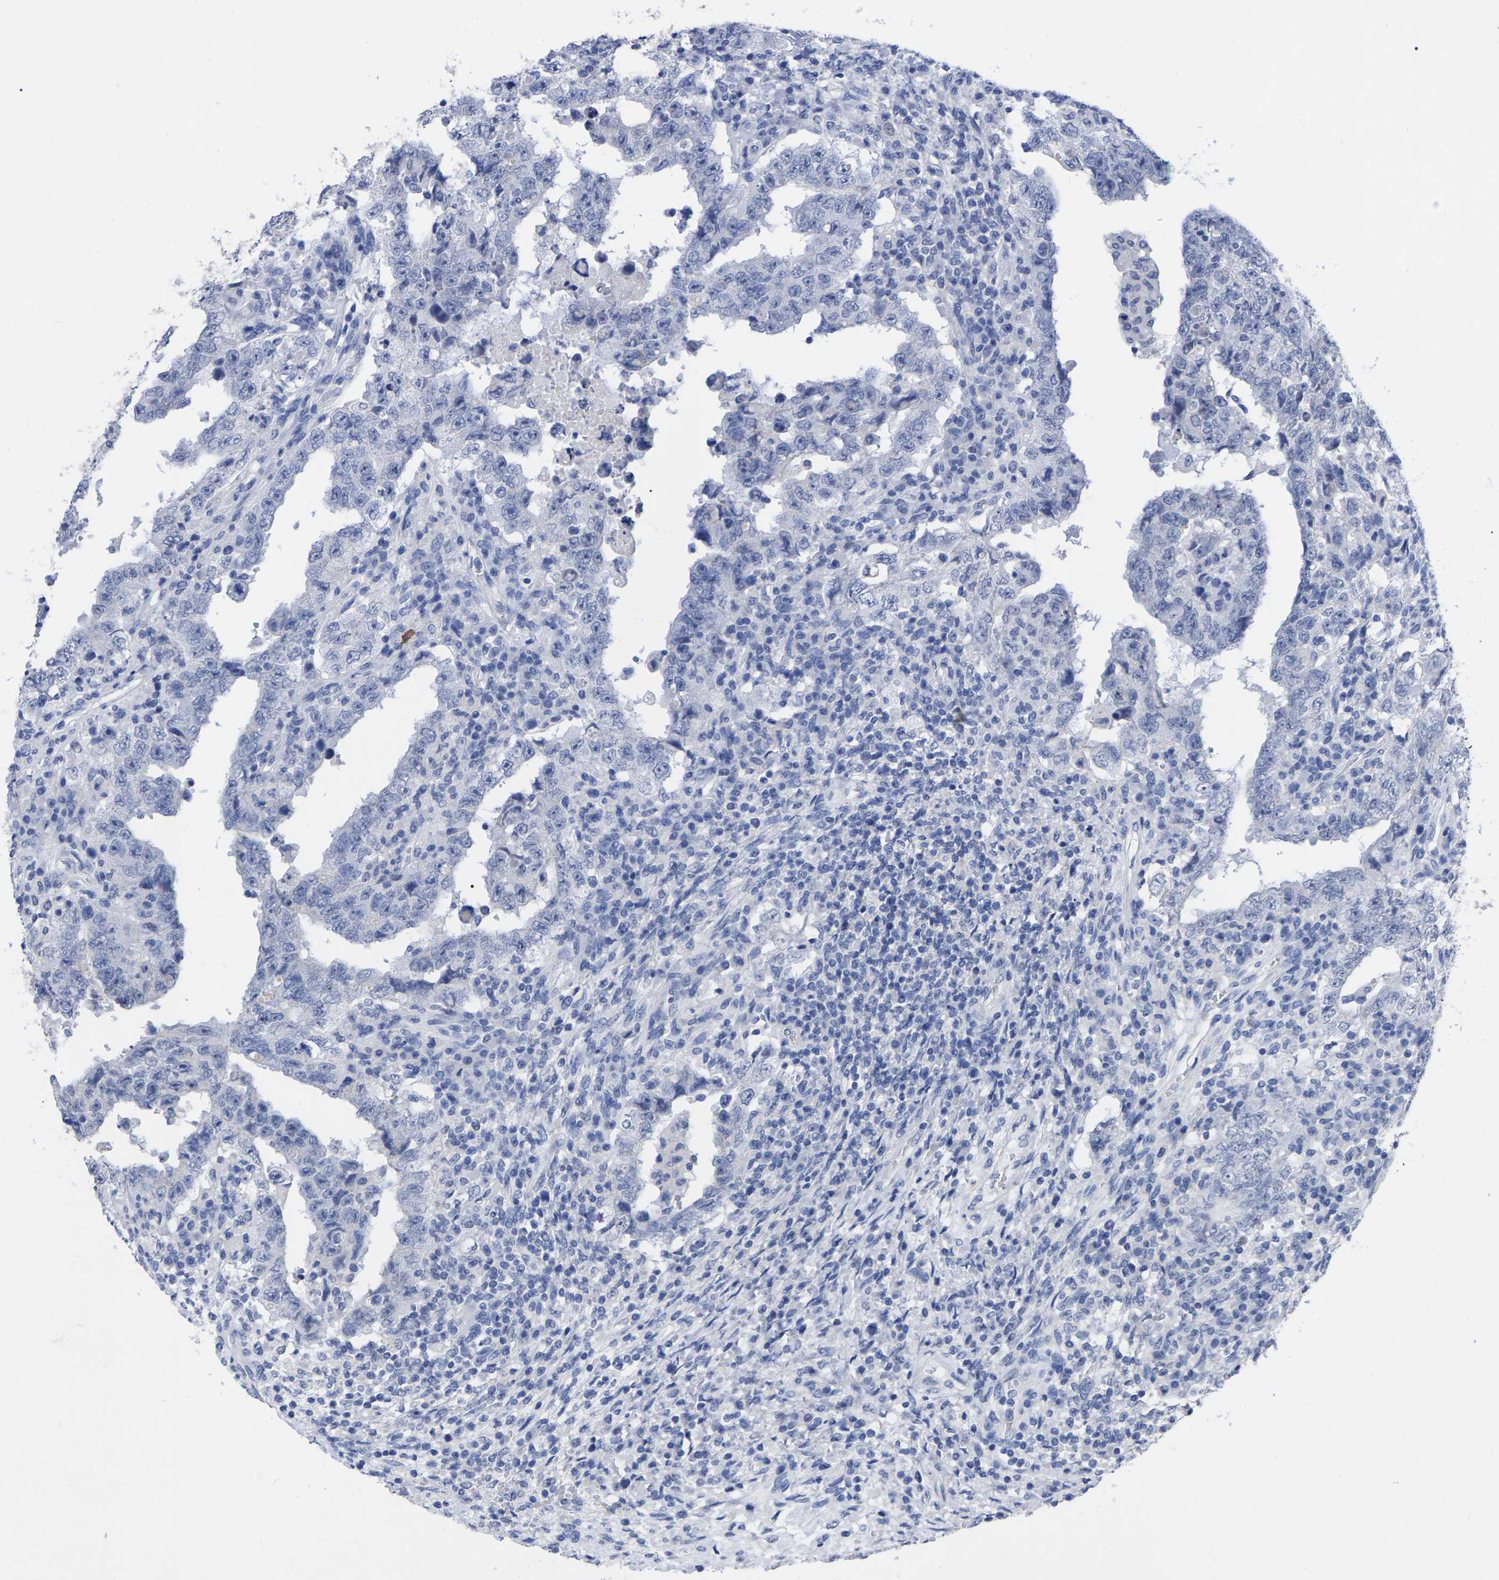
{"staining": {"intensity": "negative", "quantity": "none", "location": "none"}, "tissue": "testis cancer", "cell_type": "Tumor cells", "image_type": "cancer", "snomed": [{"axis": "morphology", "description": "Carcinoma, Embryonal, NOS"}, {"axis": "topography", "description": "Testis"}], "caption": "This photomicrograph is of testis cancer stained with IHC to label a protein in brown with the nuclei are counter-stained blue. There is no positivity in tumor cells. (Stains: DAB (3,3'-diaminobenzidine) immunohistochemistry (IHC) with hematoxylin counter stain, Microscopy: brightfield microscopy at high magnification).", "gene": "ANXA13", "patient": {"sex": "male", "age": 26}}